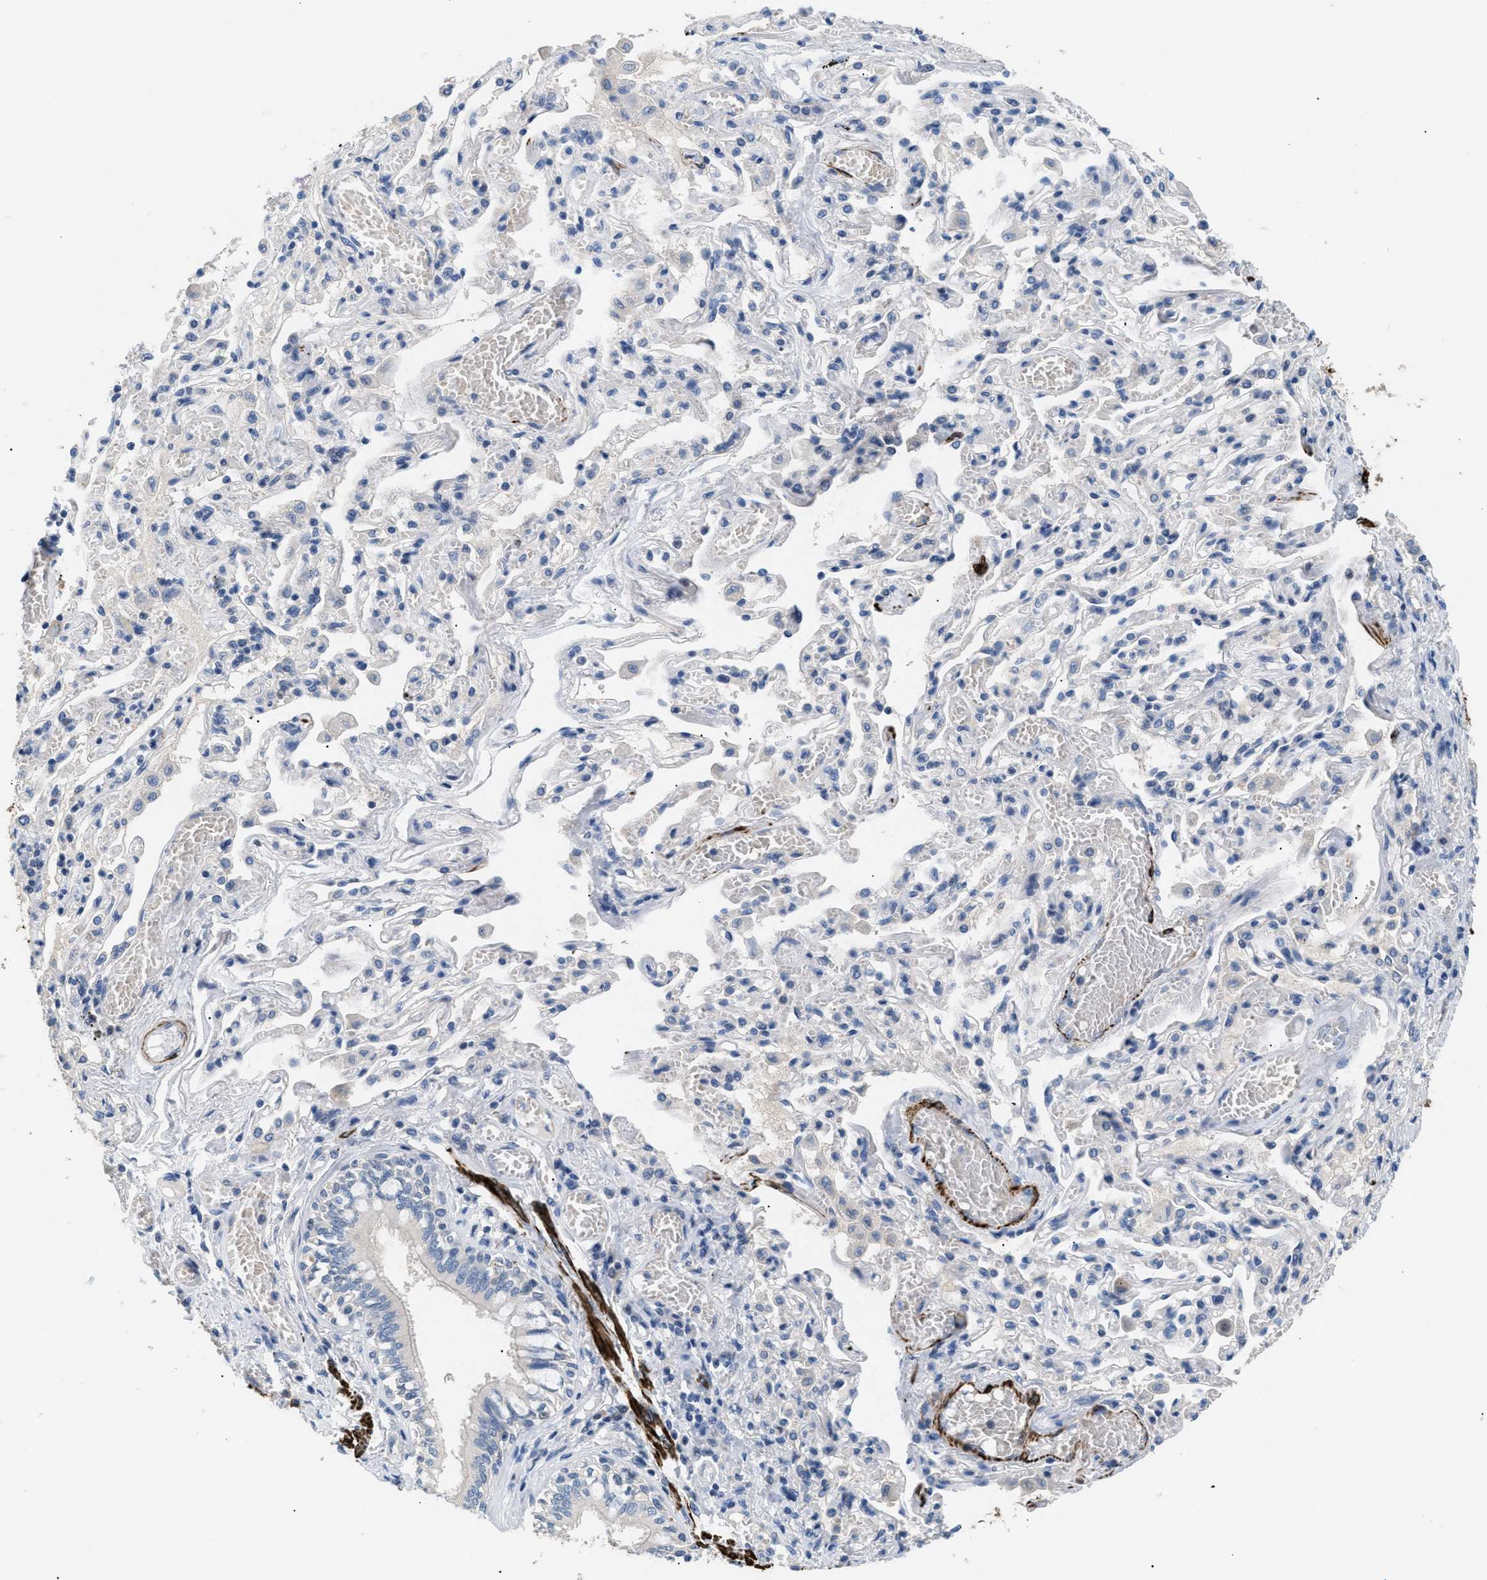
{"staining": {"intensity": "moderate", "quantity": "<25%", "location": "cytoplasmic/membranous,nuclear"}, "tissue": "bronchus", "cell_type": "Respiratory epithelial cells", "image_type": "normal", "snomed": [{"axis": "morphology", "description": "Normal tissue, NOS"}, {"axis": "morphology", "description": "Inflammation, NOS"}, {"axis": "topography", "description": "Cartilage tissue"}, {"axis": "topography", "description": "Lung"}], "caption": "Protein staining shows moderate cytoplasmic/membranous,nuclear expression in approximately <25% of respiratory epithelial cells in benign bronchus. The staining was performed using DAB (3,3'-diaminobenzidine), with brown indicating positive protein expression. Nuclei are stained blue with hematoxylin.", "gene": "ICA1", "patient": {"sex": "male", "age": 71}}